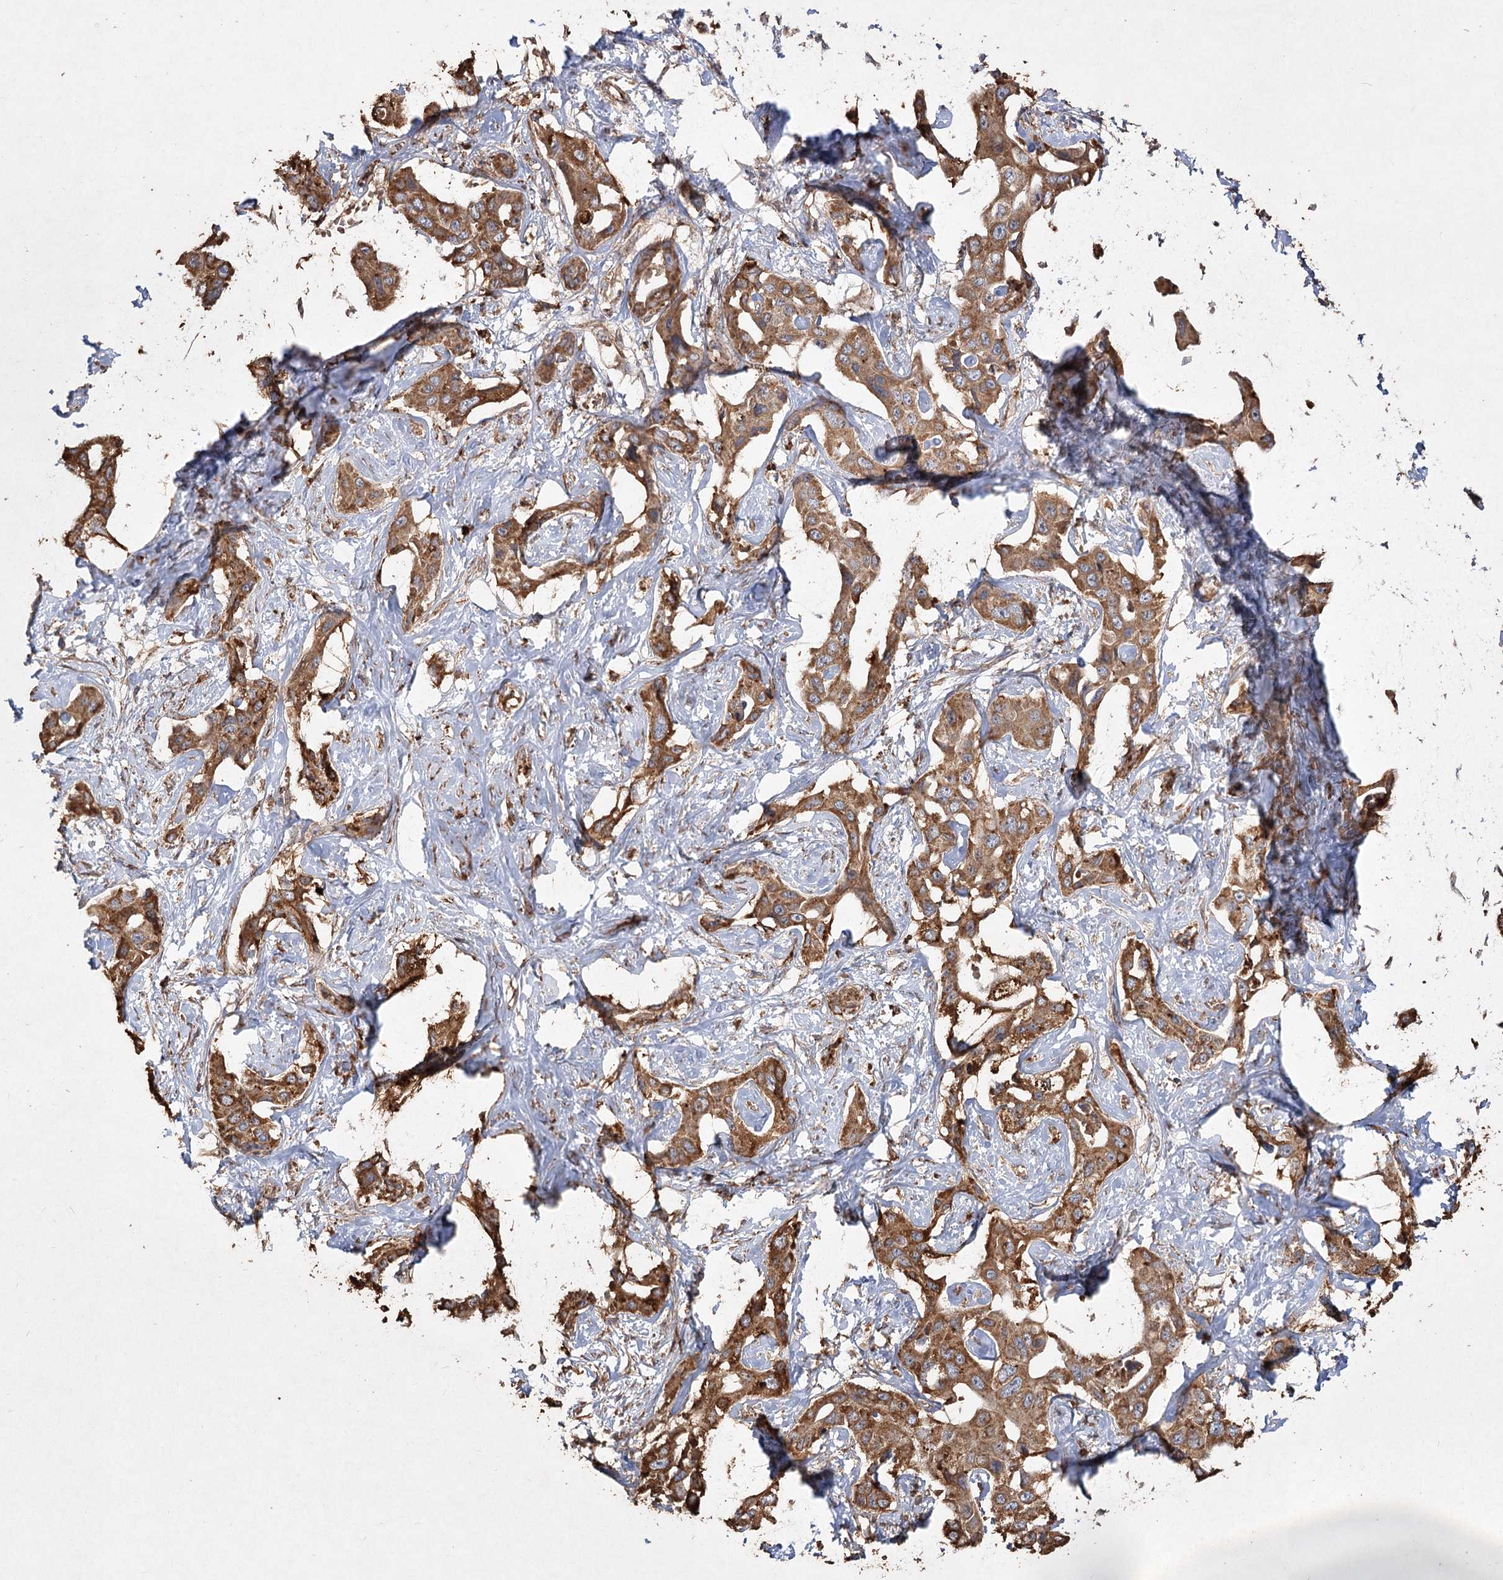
{"staining": {"intensity": "strong", "quantity": ">75%", "location": "cytoplasmic/membranous"}, "tissue": "liver cancer", "cell_type": "Tumor cells", "image_type": "cancer", "snomed": [{"axis": "morphology", "description": "Cholangiocarcinoma"}, {"axis": "topography", "description": "Liver"}], "caption": "The immunohistochemical stain labels strong cytoplasmic/membranous positivity in tumor cells of liver cholangiocarcinoma tissue.", "gene": "PIK3C2A", "patient": {"sex": "male", "age": 59}}